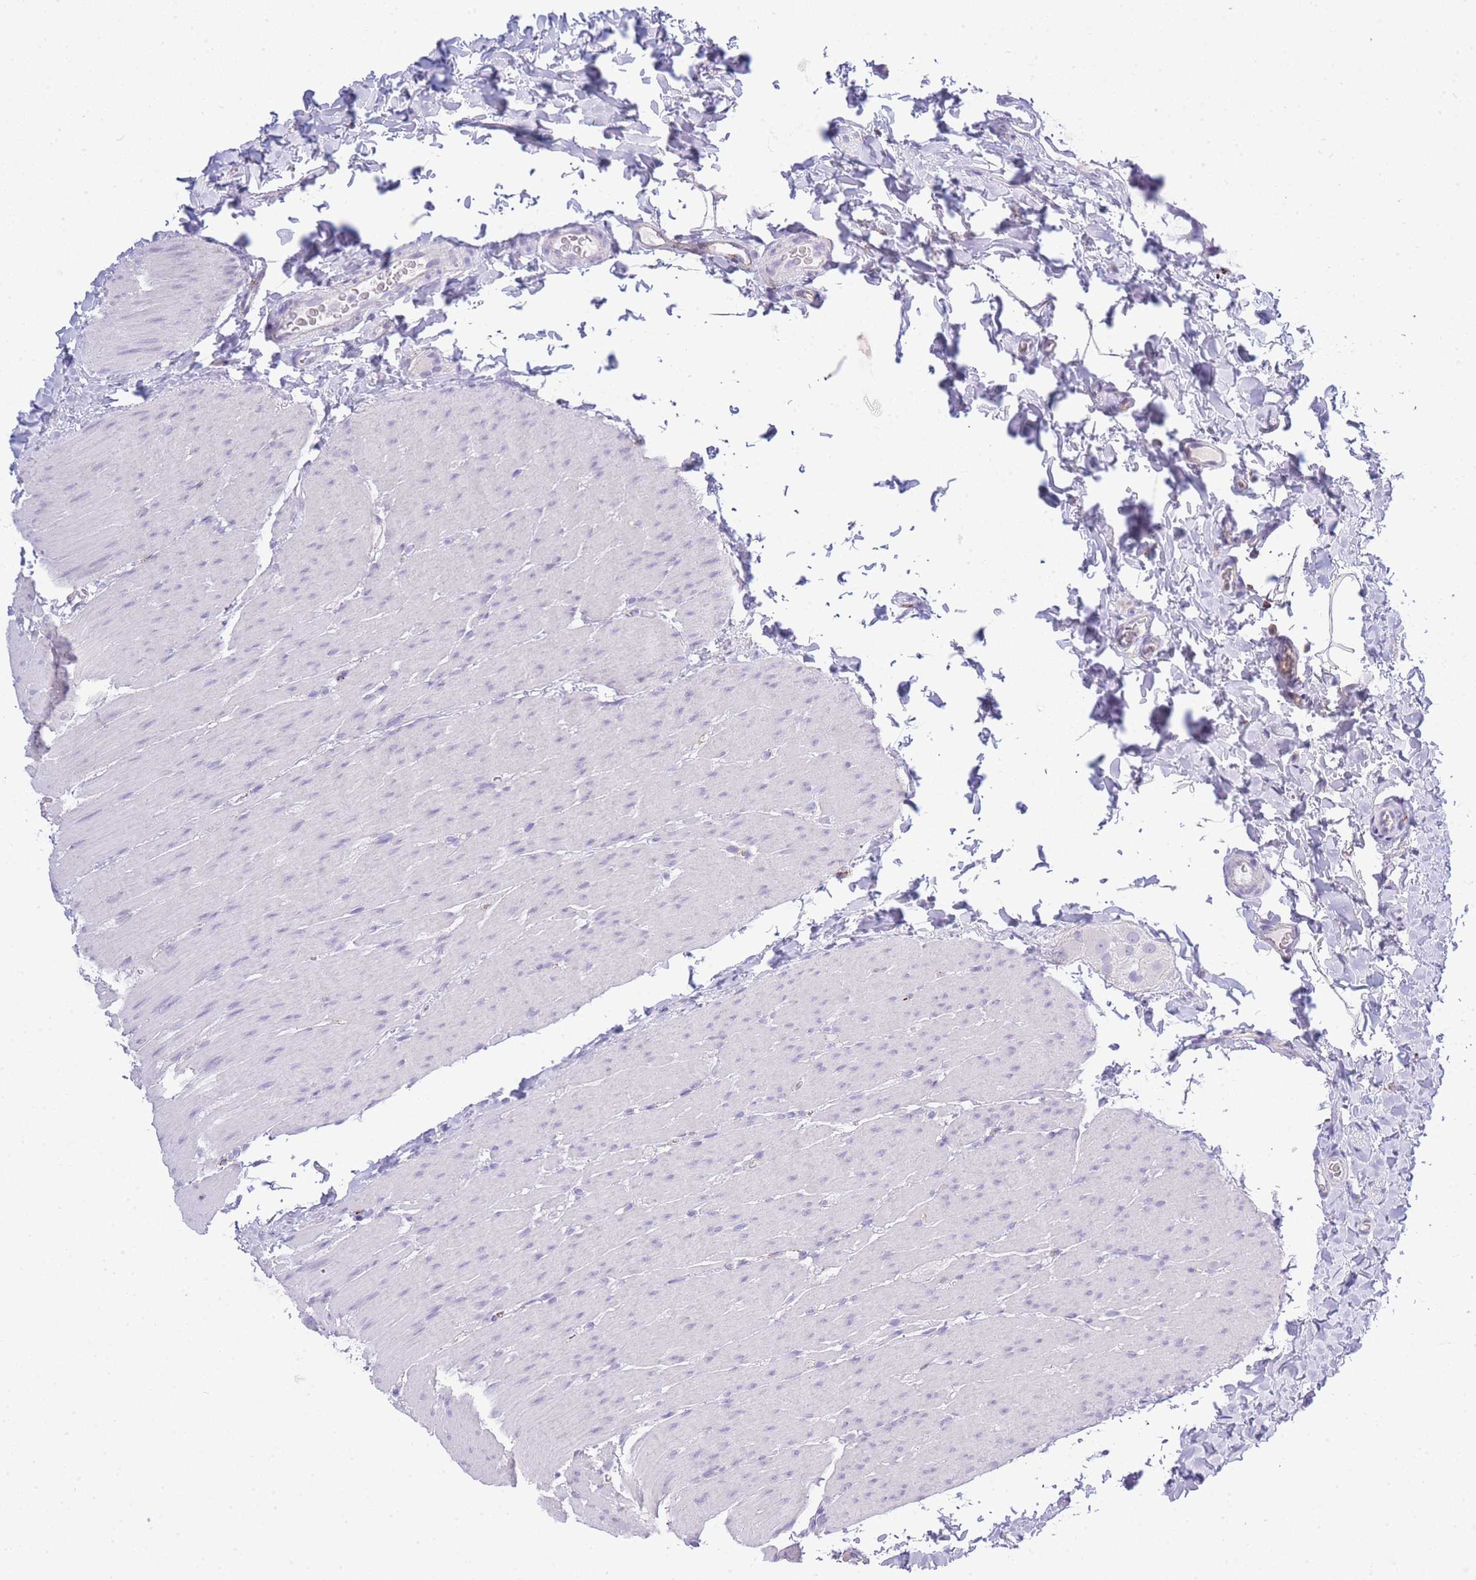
{"staining": {"intensity": "negative", "quantity": "none", "location": "none"}, "tissue": "colon", "cell_type": "Endothelial cells", "image_type": "normal", "snomed": [{"axis": "morphology", "description": "Normal tissue, NOS"}, {"axis": "topography", "description": "Colon"}], "caption": "Protein analysis of normal colon shows no significant expression in endothelial cells.", "gene": "RHO", "patient": {"sex": "male", "age": 46}}